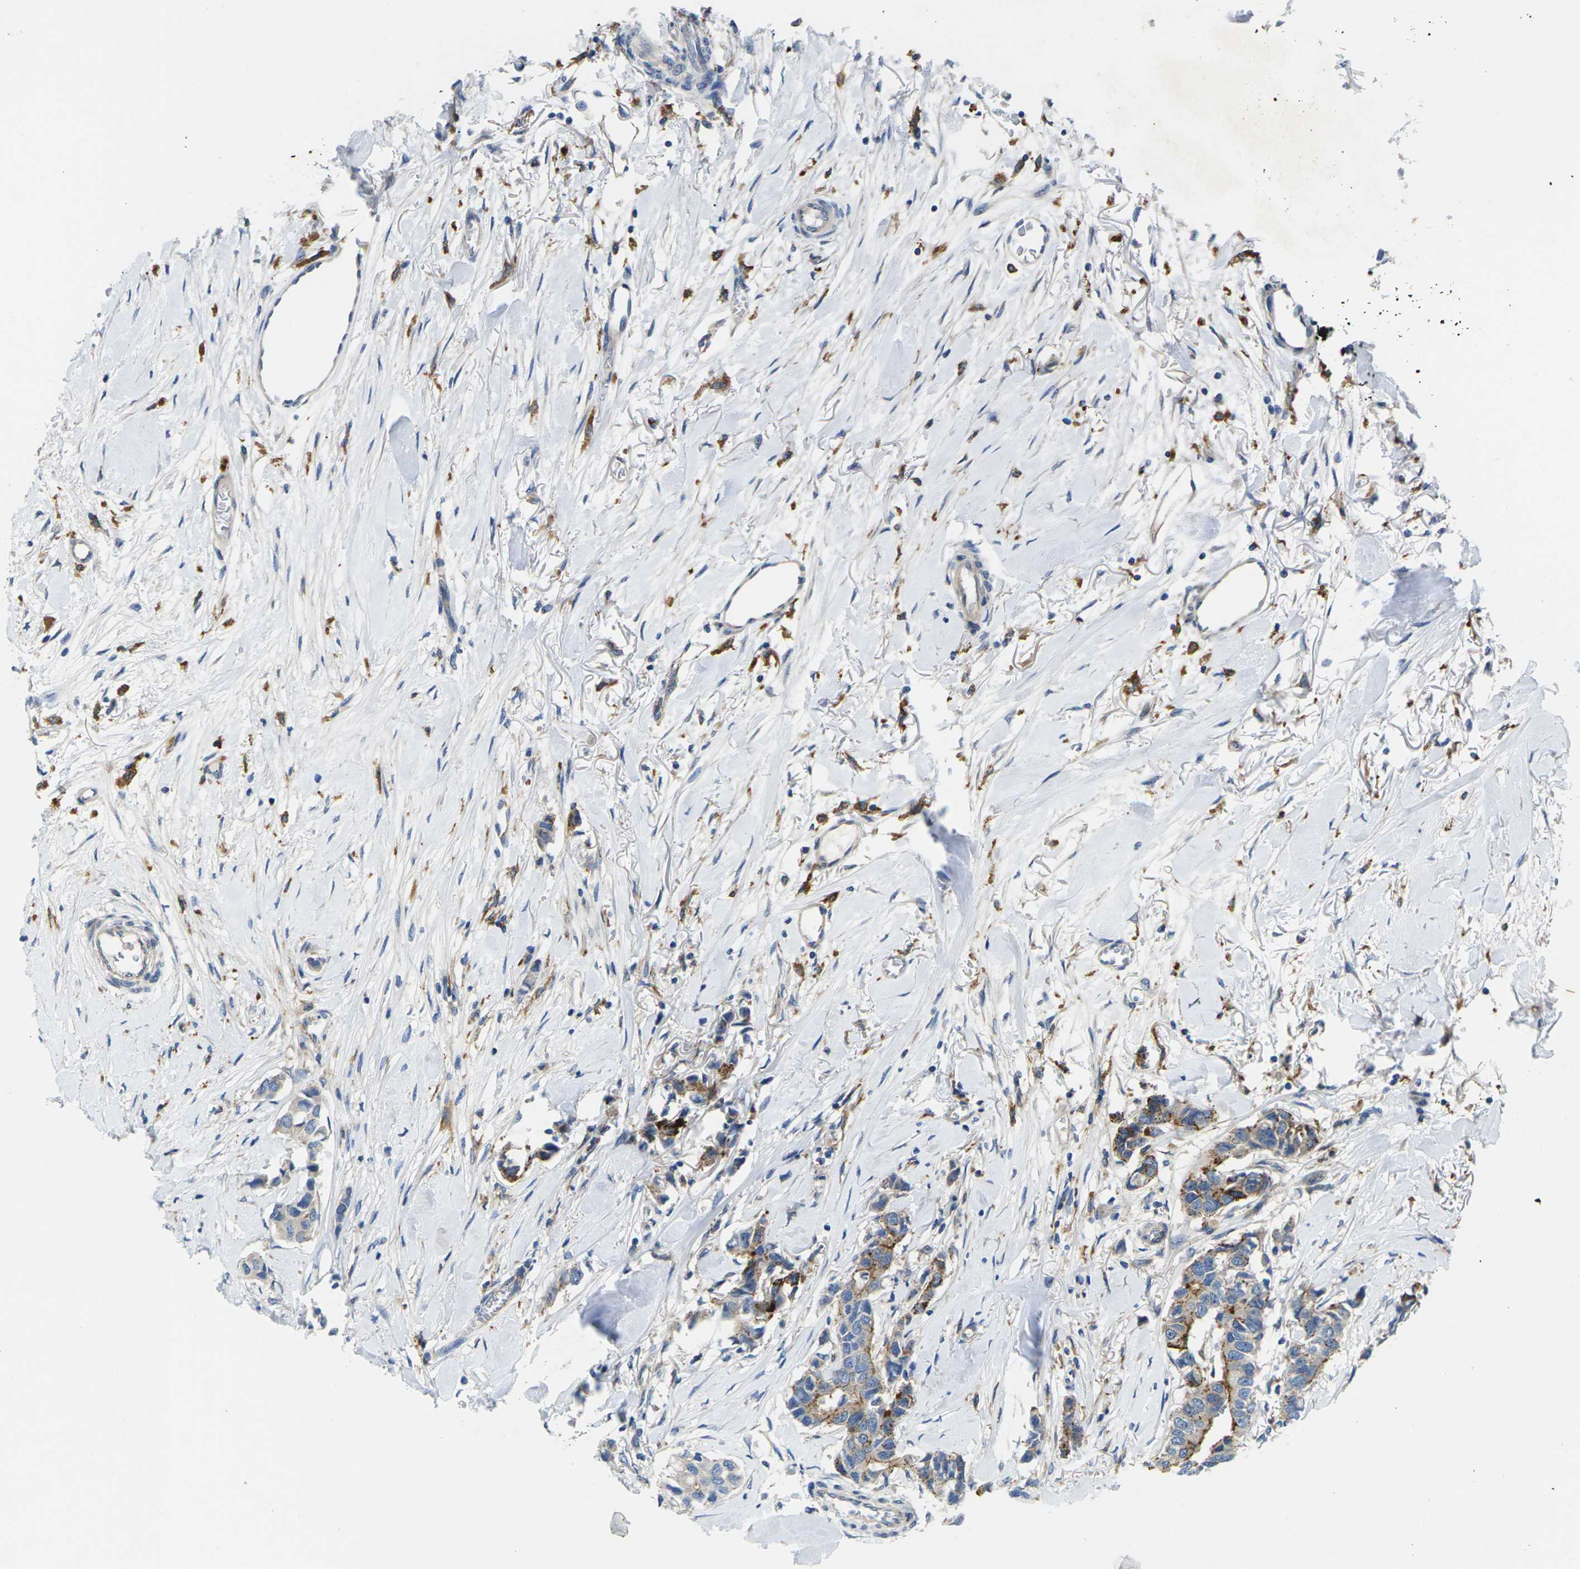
{"staining": {"intensity": "weak", "quantity": ">75%", "location": "cytoplasmic/membranous"}, "tissue": "breast cancer", "cell_type": "Tumor cells", "image_type": "cancer", "snomed": [{"axis": "morphology", "description": "Duct carcinoma"}, {"axis": "topography", "description": "Breast"}], "caption": "Brown immunohistochemical staining in human breast cancer reveals weak cytoplasmic/membranous expression in about >75% of tumor cells.", "gene": "SCNN1A", "patient": {"sex": "female", "age": 80}}